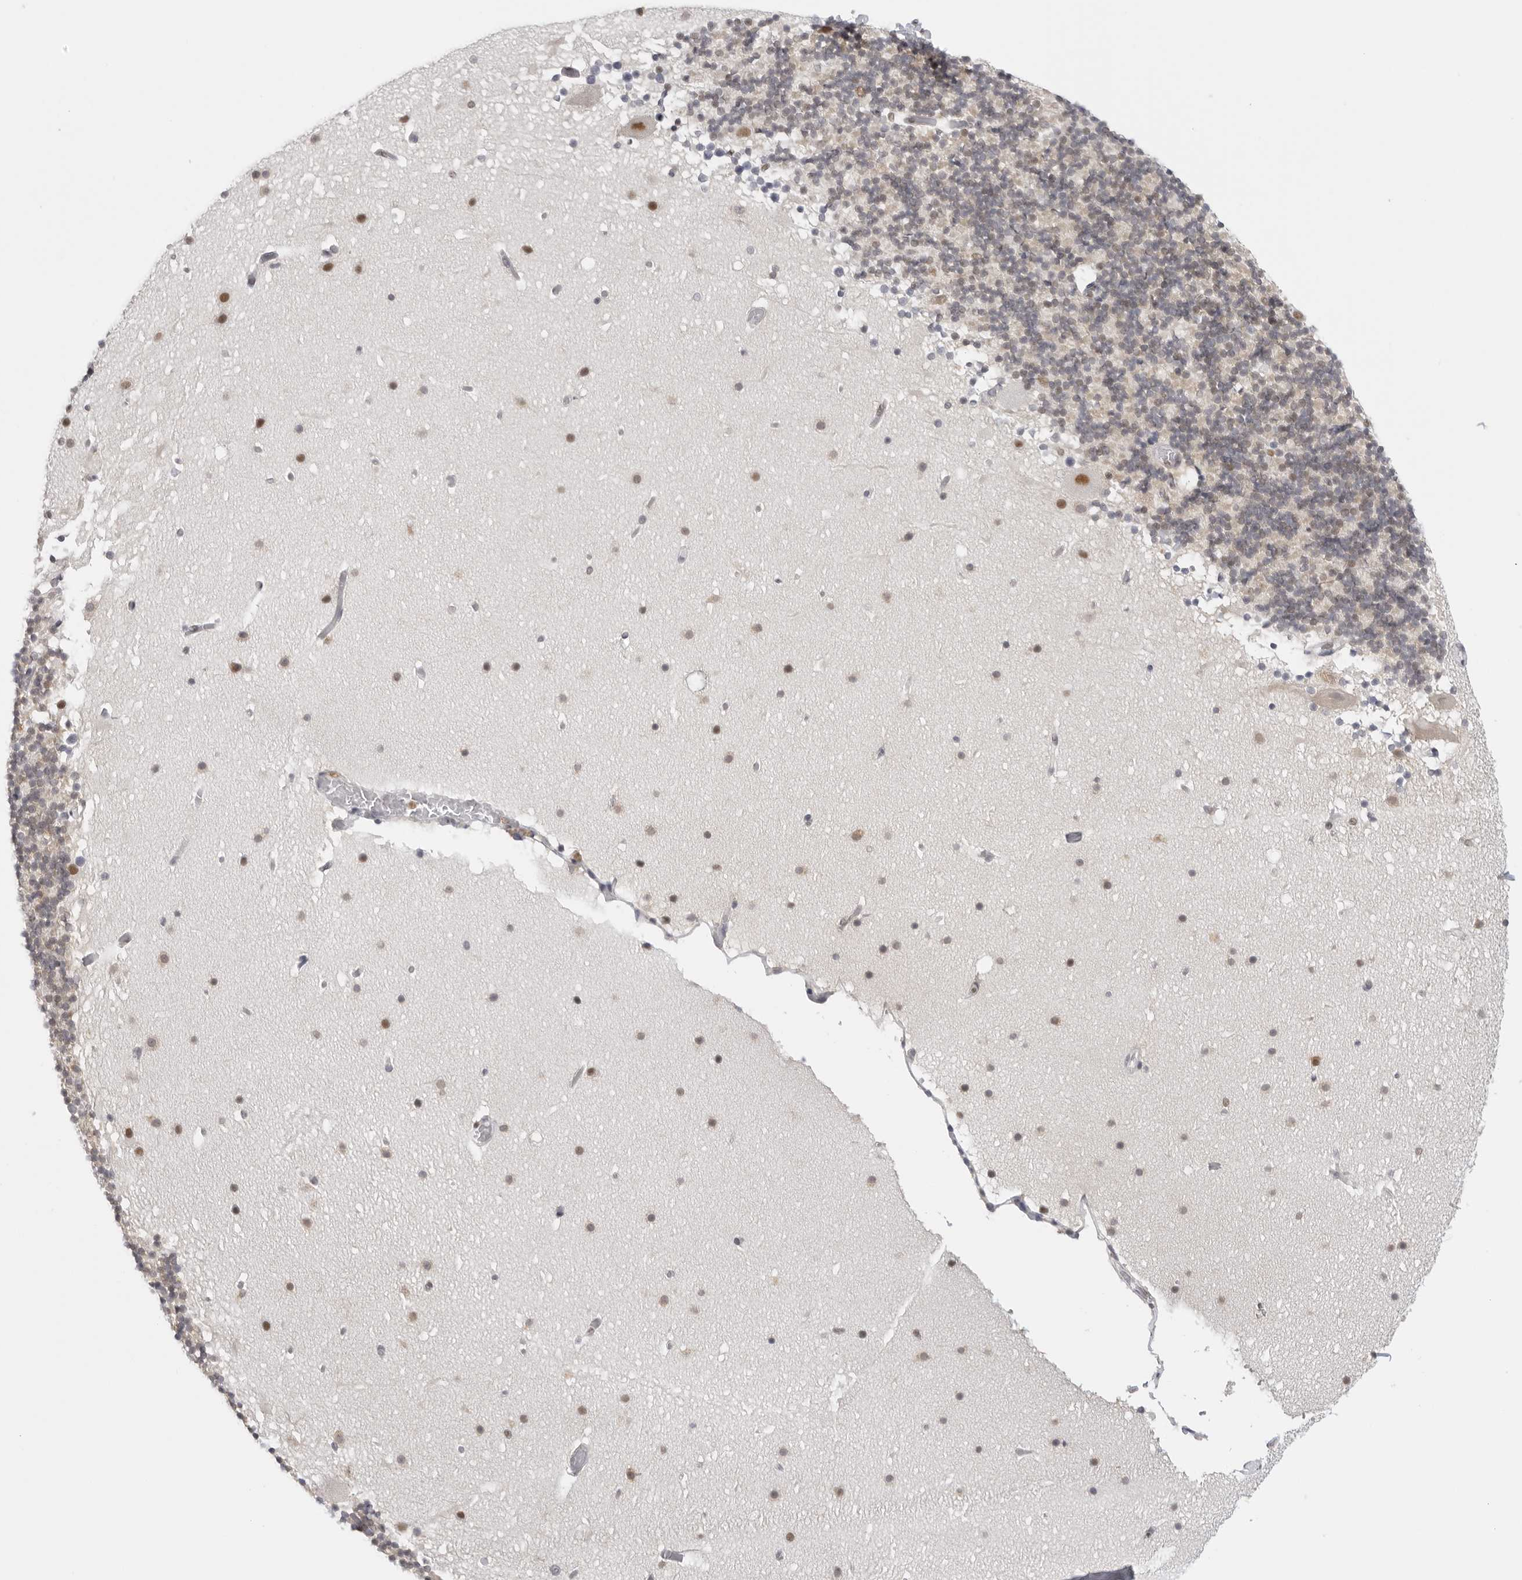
{"staining": {"intensity": "weak", "quantity": "25%-75%", "location": "cytoplasmic/membranous"}, "tissue": "cerebellum", "cell_type": "Cells in granular layer", "image_type": "normal", "snomed": [{"axis": "morphology", "description": "Normal tissue, NOS"}, {"axis": "topography", "description": "Cerebellum"}], "caption": "Human cerebellum stained with a brown dye shows weak cytoplasmic/membranous positive staining in about 25%-75% of cells in granular layer.", "gene": "RPA2", "patient": {"sex": "male", "age": 57}}